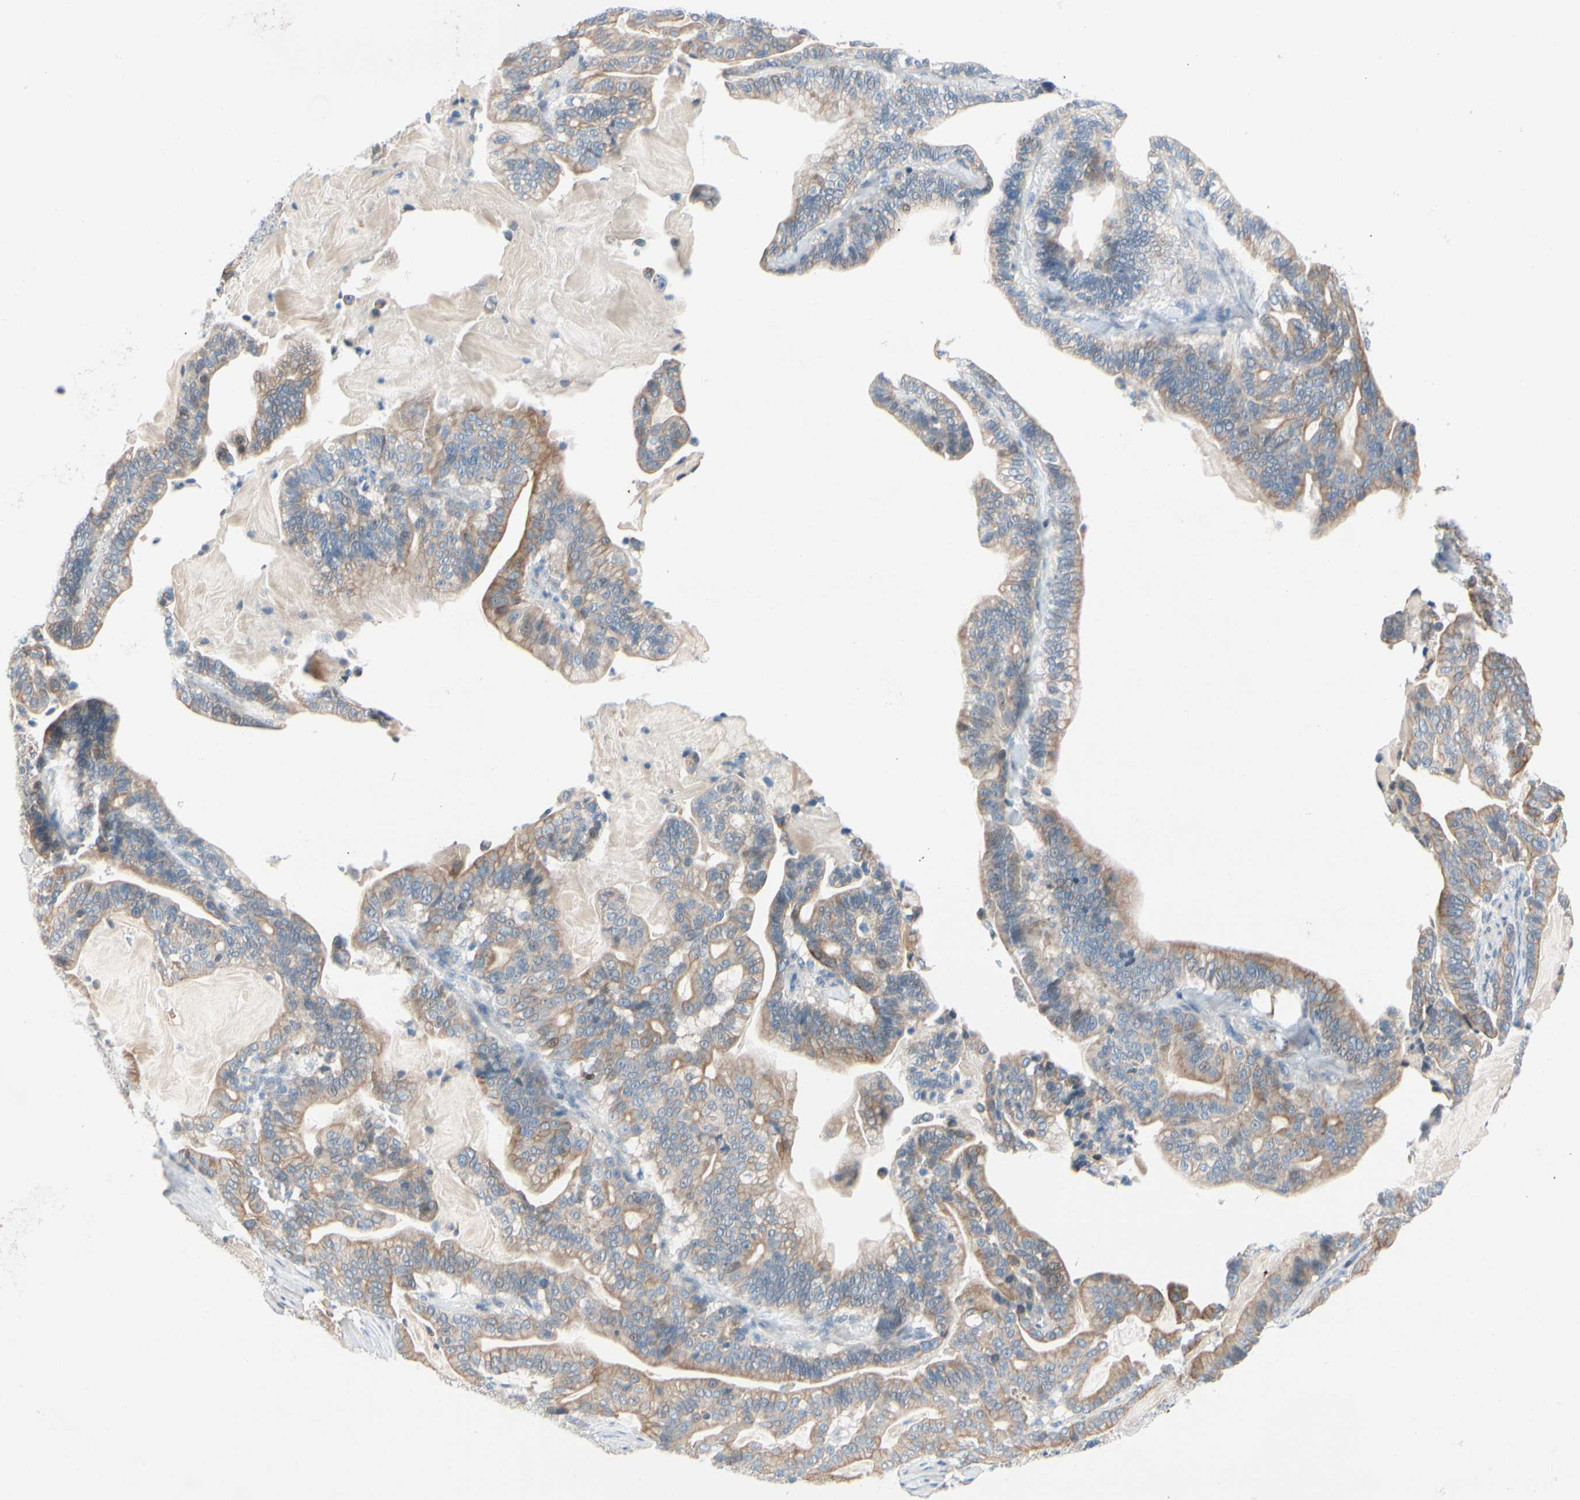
{"staining": {"intensity": "moderate", "quantity": ">75%", "location": "cytoplasmic/membranous"}, "tissue": "pancreatic cancer", "cell_type": "Tumor cells", "image_type": "cancer", "snomed": [{"axis": "morphology", "description": "Adenocarcinoma, NOS"}, {"axis": "topography", "description": "Pancreas"}], "caption": "Moderate cytoplasmic/membranous staining for a protein is appreciated in approximately >75% of tumor cells of adenocarcinoma (pancreatic) using immunohistochemistry (IHC).", "gene": "ZNF132", "patient": {"sex": "male", "age": 63}}